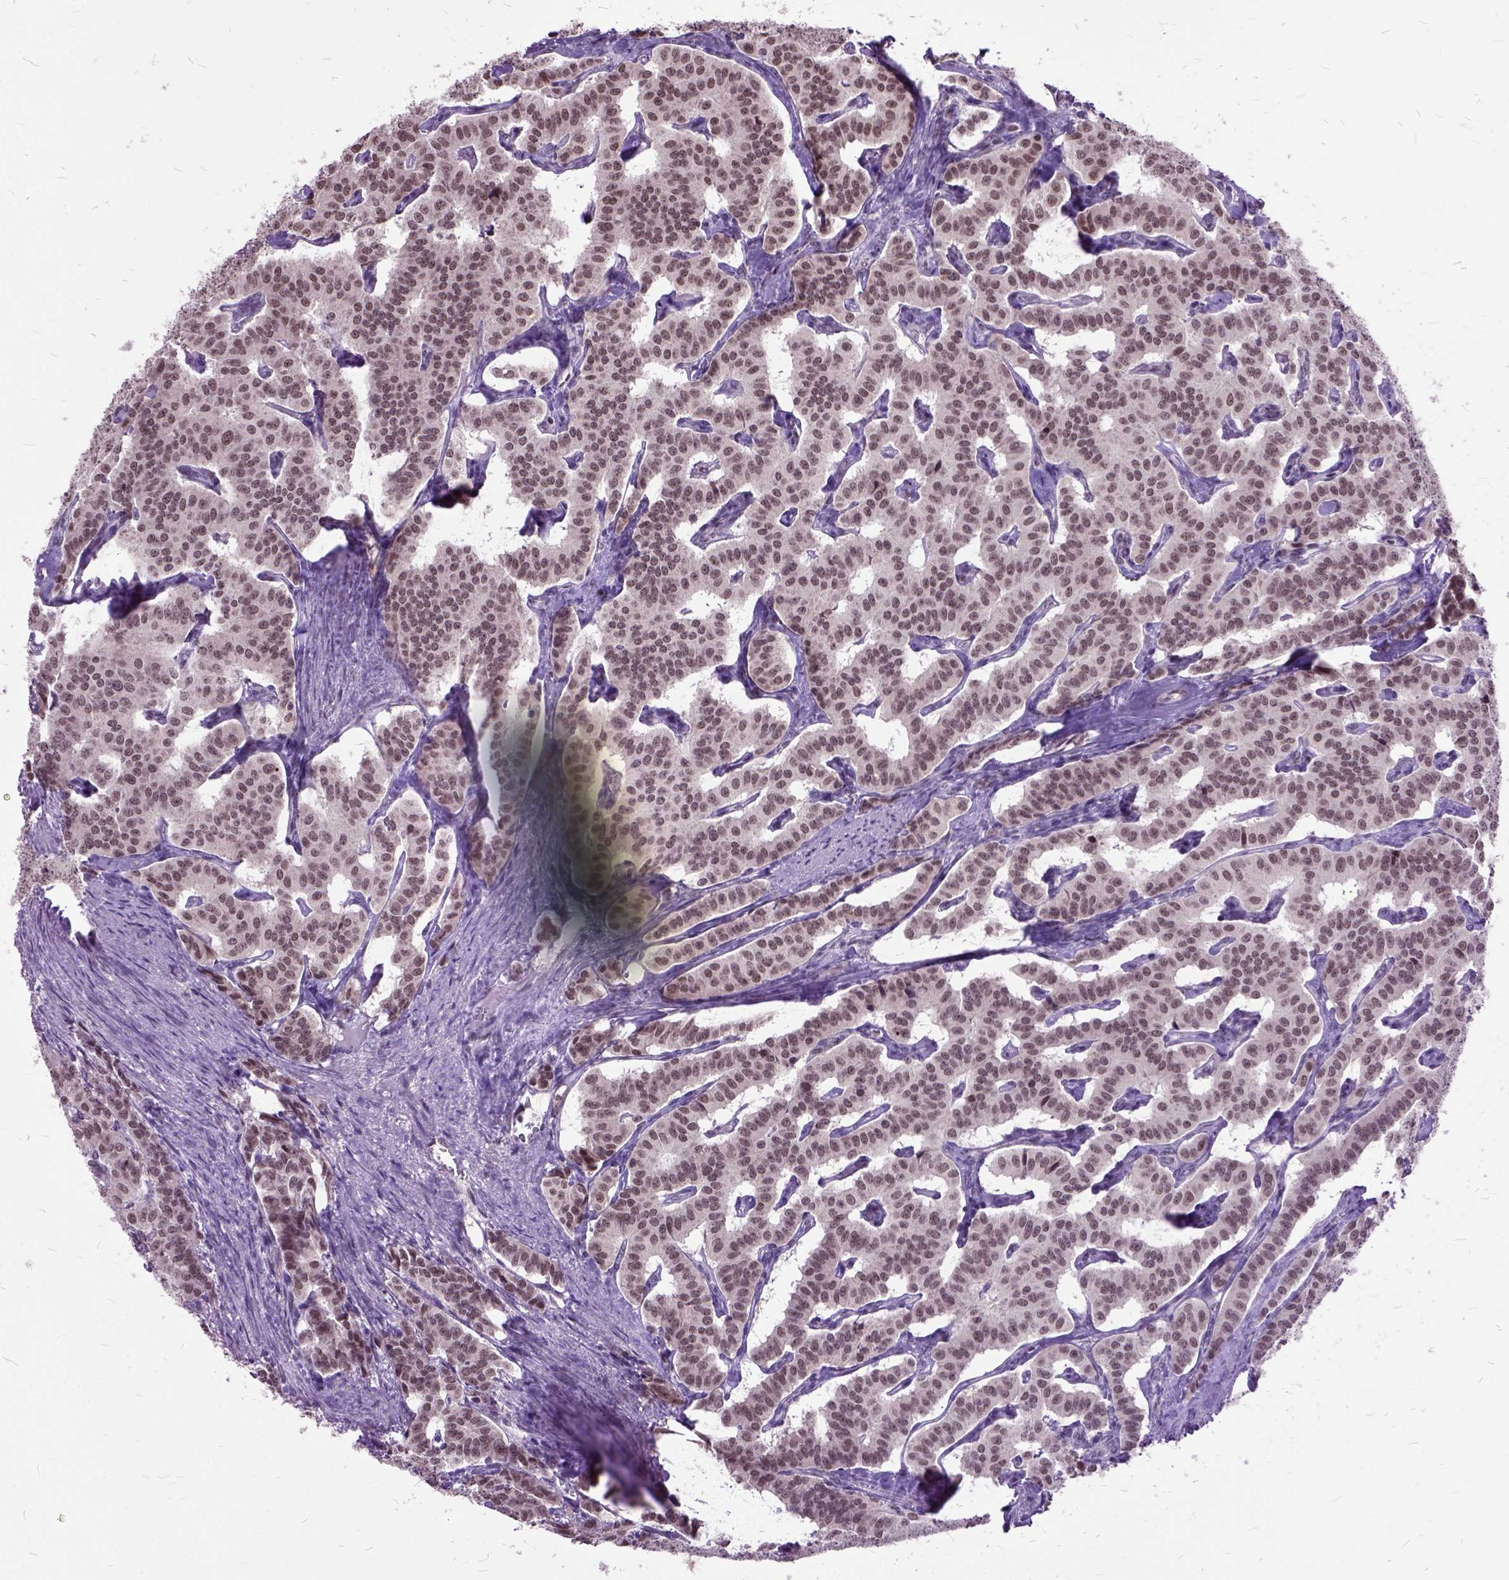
{"staining": {"intensity": "moderate", "quantity": ">75%", "location": "nuclear"}, "tissue": "carcinoid", "cell_type": "Tumor cells", "image_type": "cancer", "snomed": [{"axis": "morphology", "description": "Carcinoid, malignant, NOS"}, {"axis": "topography", "description": "Lung"}], "caption": "DAB immunohistochemical staining of human carcinoid reveals moderate nuclear protein expression in about >75% of tumor cells.", "gene": "ORC5", "patient": {"sex": "female", "age": 46}}